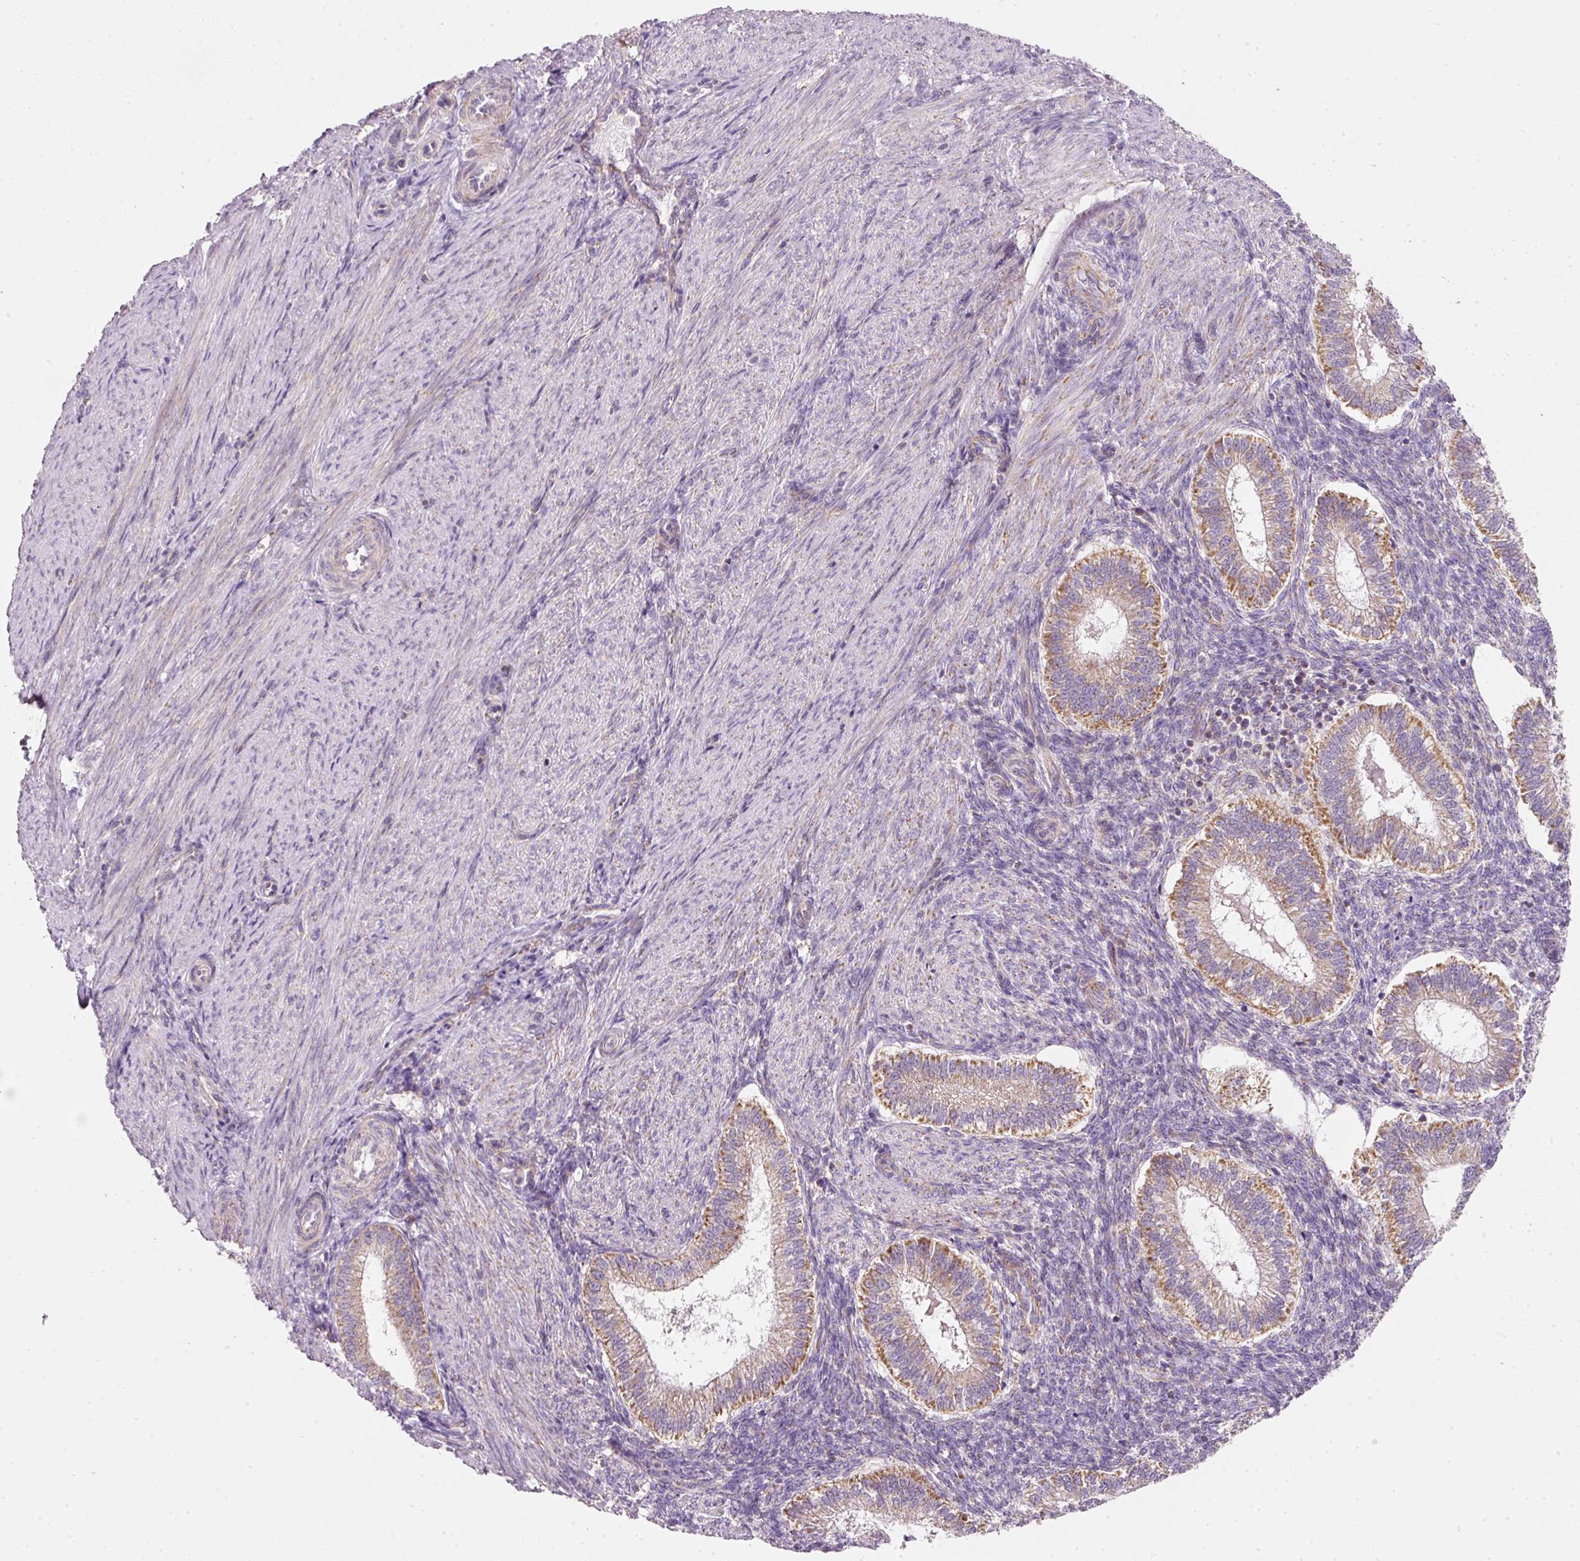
{"staining": {"intensity": "moderate", "quantity": "<25%", "location": "cytoplasmic/membranous"}, "tissue": "endometrium", "cell_type": "Cells in endometrial stroma", "image_type": "normal", "snomed": [{"axis": "morphology", "description": "Normal tissue, NOS"}, {"axis": "topography", "description": "Endometrium"}], "caption": "This is a micrograph of immunohistochemistry (IHC) staining of unremarkable endometrium, which shows moderate positivity in the cytoplasmic/membranous of cells in endometrial stroma.", "gene": "NDUFA1", "patient": {"sex": "female", "age": 25}}